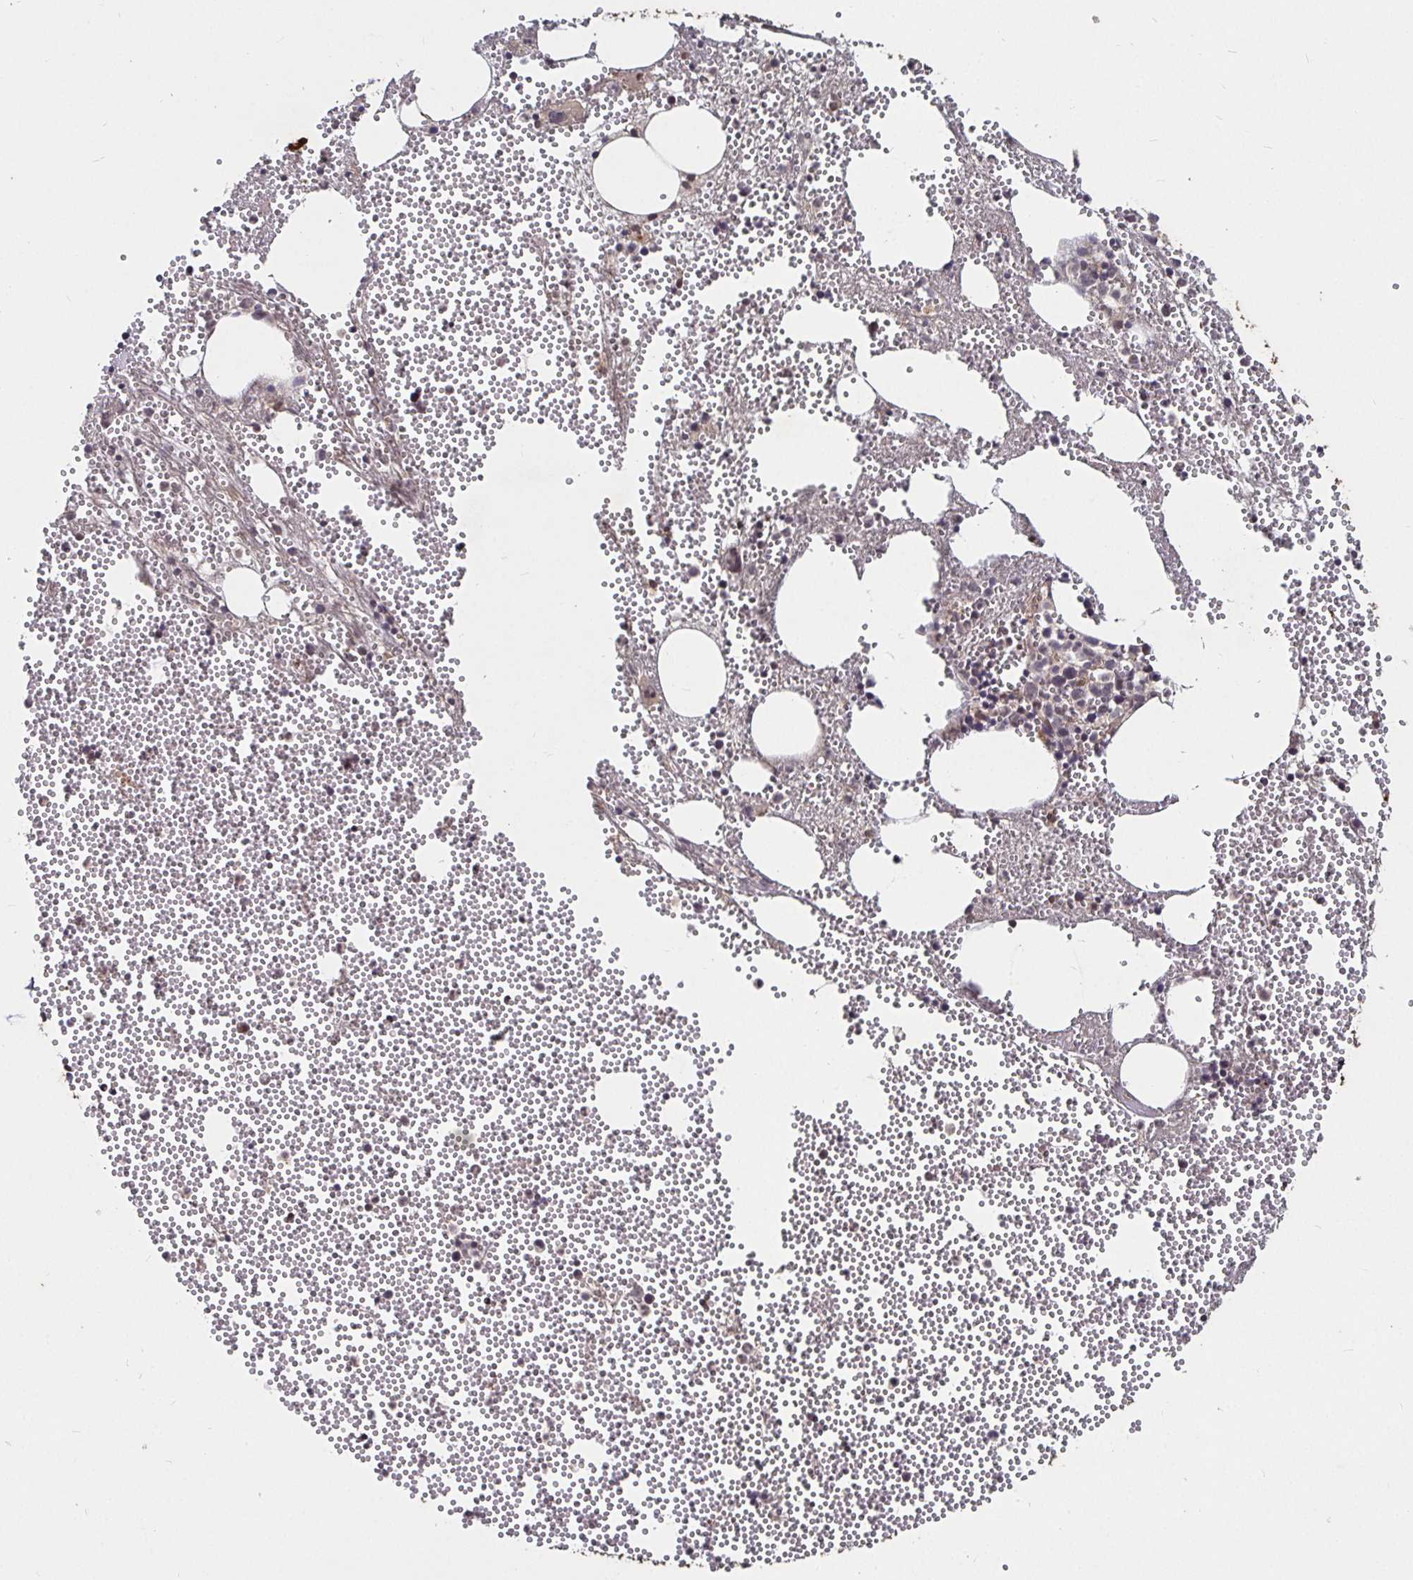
{"staining": {"intensity": "weak", "quantity": "25%-75%", "location": "cytoplasmic/membranous"}, "tissue": "bone marrow", "cell_type": "Hematopoietic cells", "image_type": "normal", "snomed": [{"axis": "morphology", "description": "Normal tissue, NOS"}, {"axis": "topography", "description": "Bone marrow"}], "caption": "Normal bone marrow exhibits weak cytoplasmic/membranous expression in approximately 25%-75% of hematopoietic cells.", "gene": "SMYD3", "patient": {"sex": "female", "age": 80}}